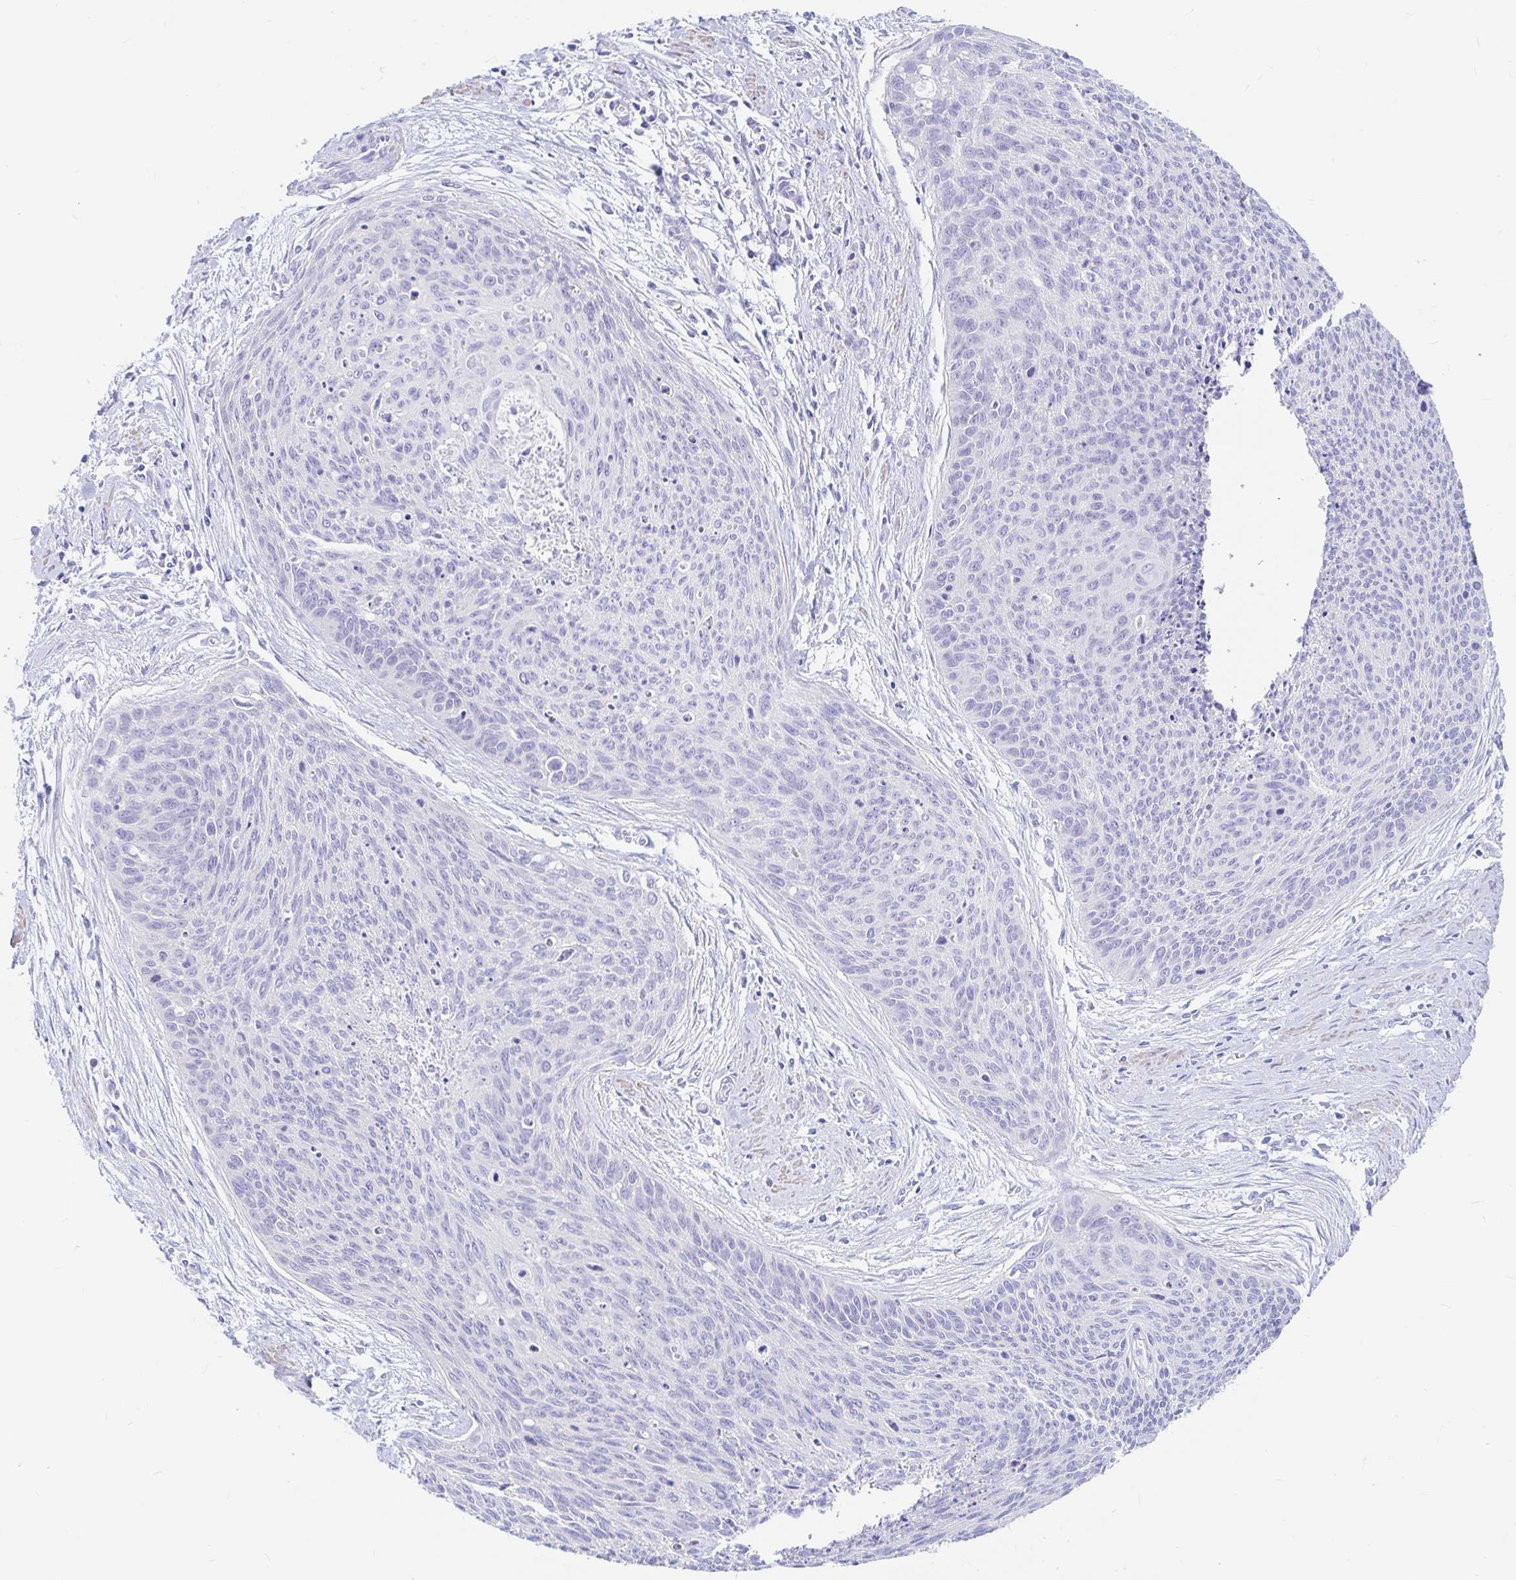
{"staining": {"intensity": "negative", "quantity": "none", "location": "none"}, "tissue": "cervical cancer", "cell_type": "Tumor cells", "image_type": "cancer", "snomed": [{"axis": "morphology", "description": "Squamous cell carcinoma, NOS"}, {"axis": "topography", "description": "Cervix"}], "caption": "Photomicrograph shows no protein expression in tumor cells of squamous cell carcinoma (cervical) tissue. (DAB (3,3'-diaminobenzidine) IHC, high magnification).", "gene": "PPP1R1B", "patient": {"sex": "female", "age": 55}}